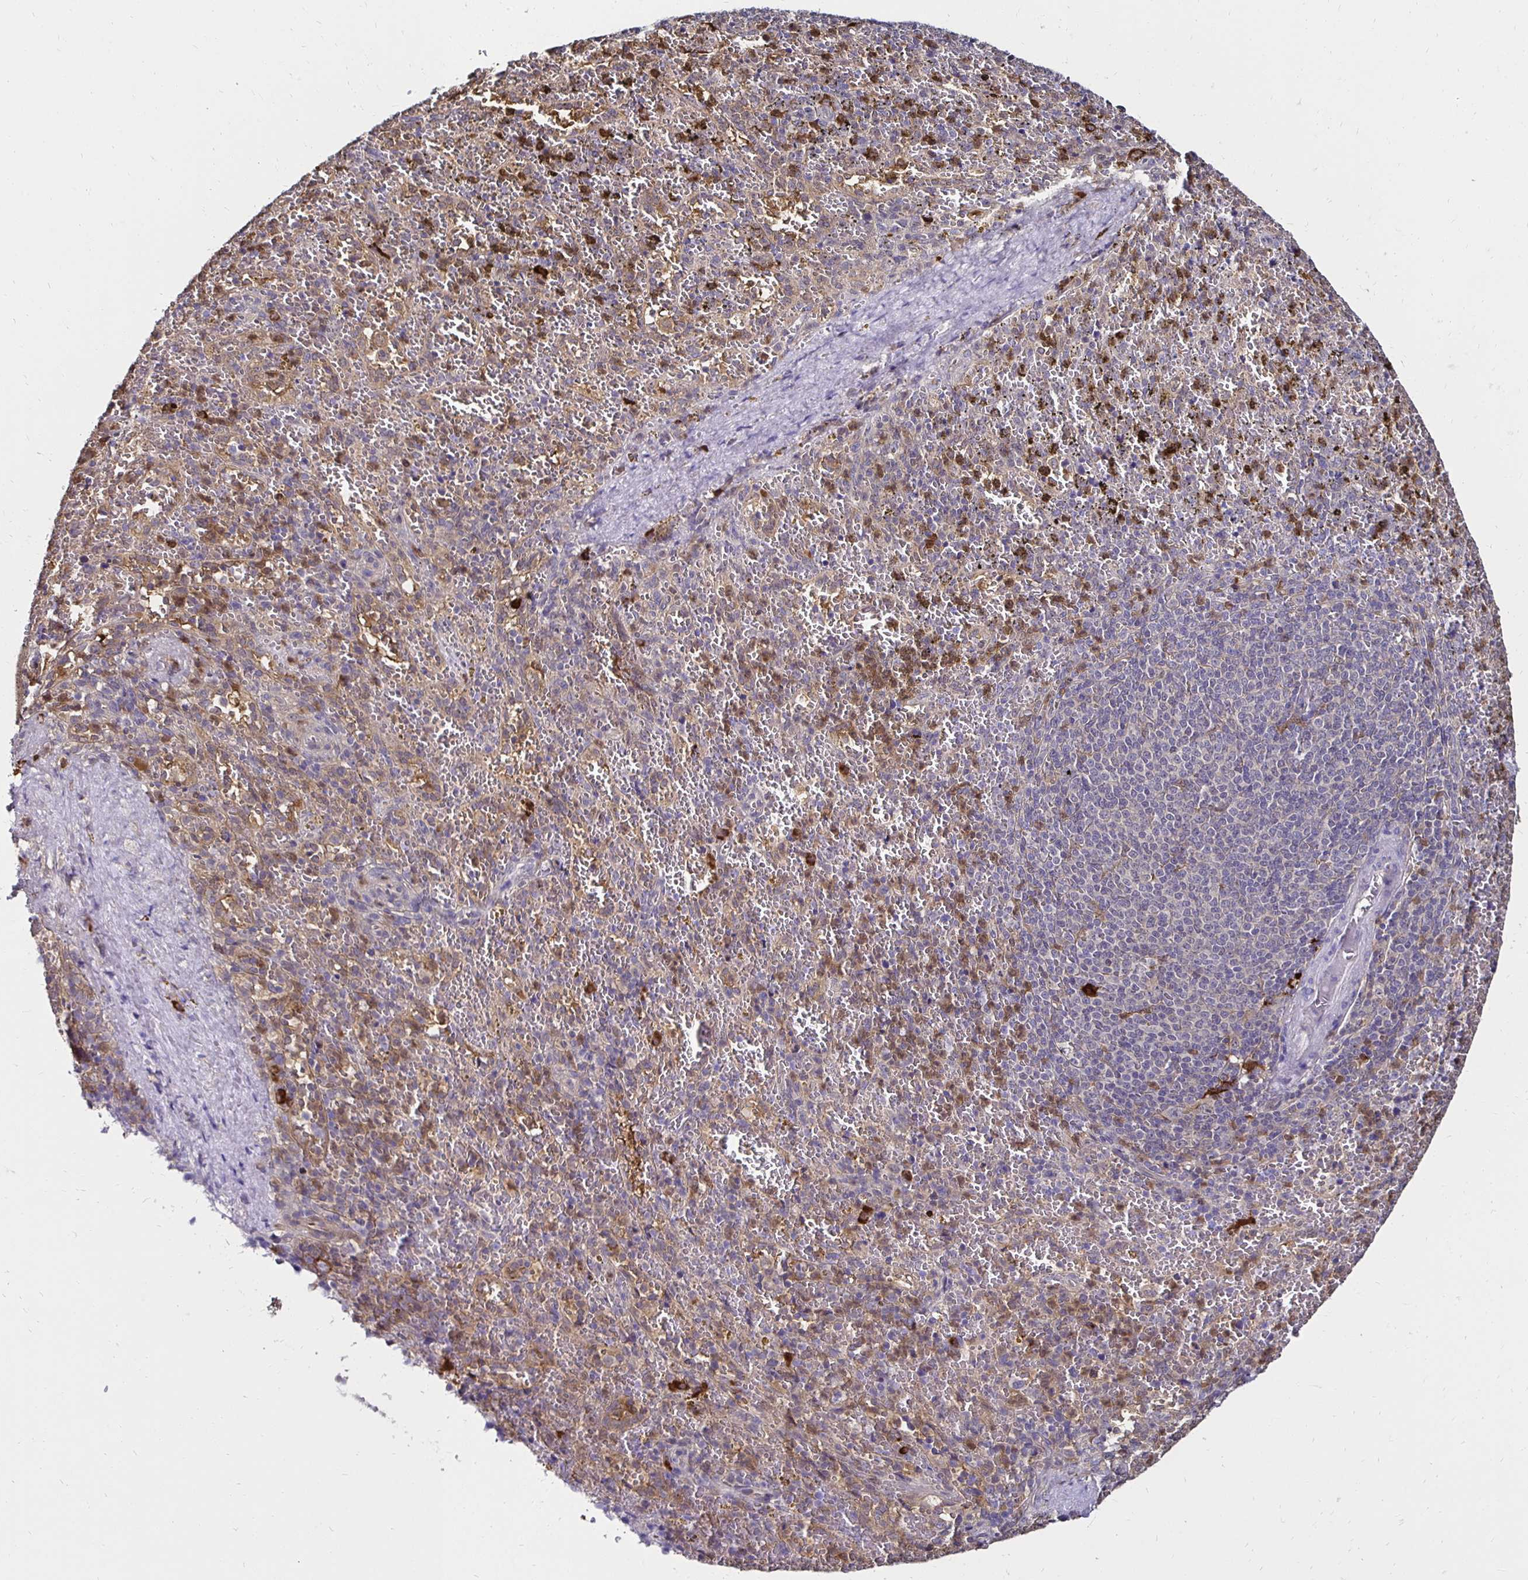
{"staining": {"intensity": "moderate", "quantity": "<25%", "location": "cytoplasmic/membranous"}, "tissue": "spleen", "cell_type": "Cells in red pulp", "image_type": "normal", "snomed": [{"axis": "morphology", "description": "Normal tissue, NOS"}, {"axis": "topography", "description": "Spleen"}], "caption": "Protein expression analysis of normal spleen displays moderate cytoplasmic/membranous staining in approximately <25% of cells in red pulp.", "gene": "TXN", "patient": {"sex": "female", "age": 50}}